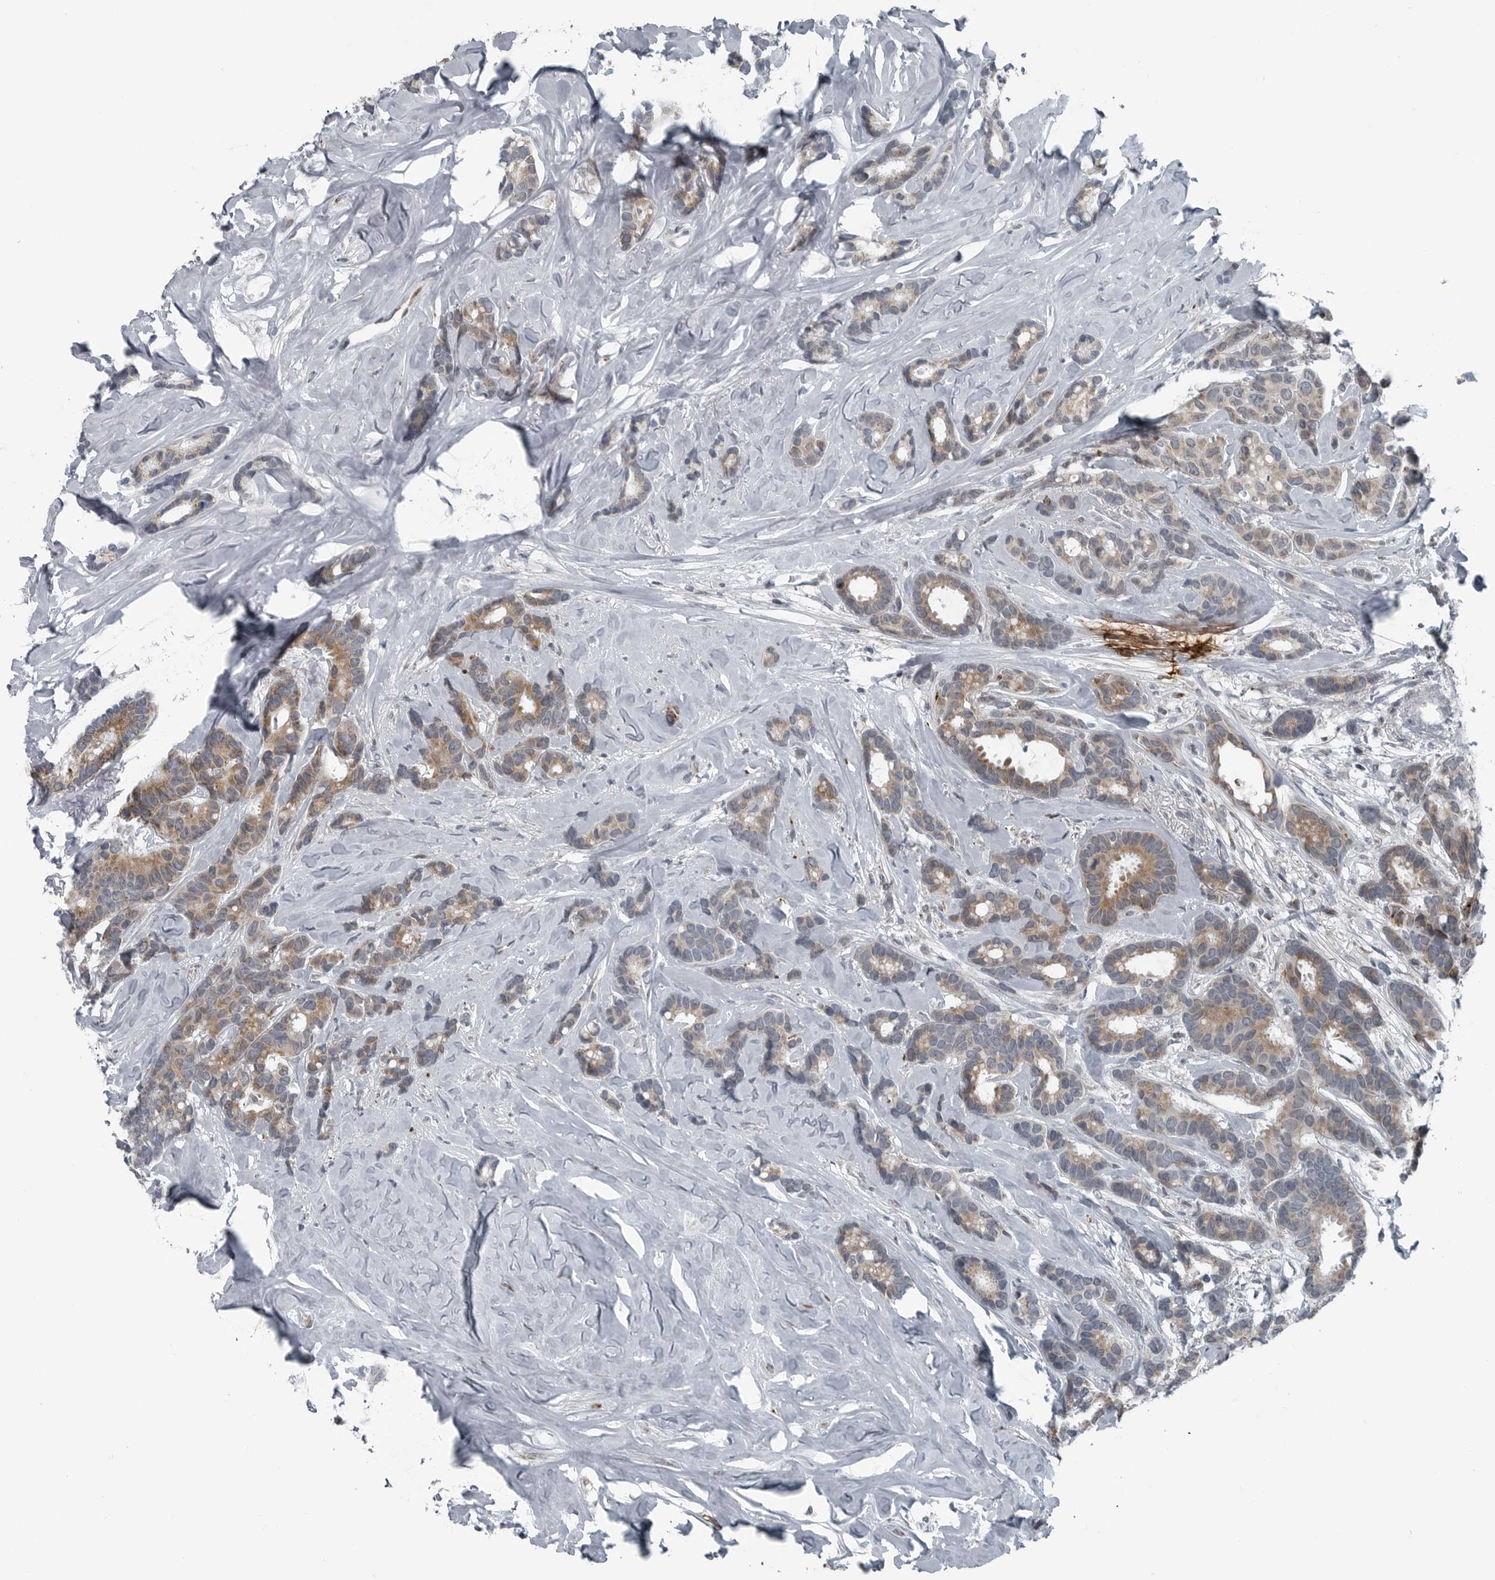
{"staining": {"intensity": "moderate", "quantity": ">75%", "location": "cytoplasmic/membranous"}, "tissue": "breast cancer", "cell_type": "Tumor cells", "image_type": "cancer", "snomed": [{"axis": "morphology", "description": "Duct carcinoma"}, {"axis": "topography", "description": "Breast"}], "caption": "Protein staining of breast cancer tissue exhibits moderate cytoplasmic/membranous positivity in about >75% of tumor cells. (DAB (3,3'-diaminobenzidine) IHC with brightfield microscopy, high magnification).", "gene": "GAK", "patient": {"sex": "female", "age": 87}}